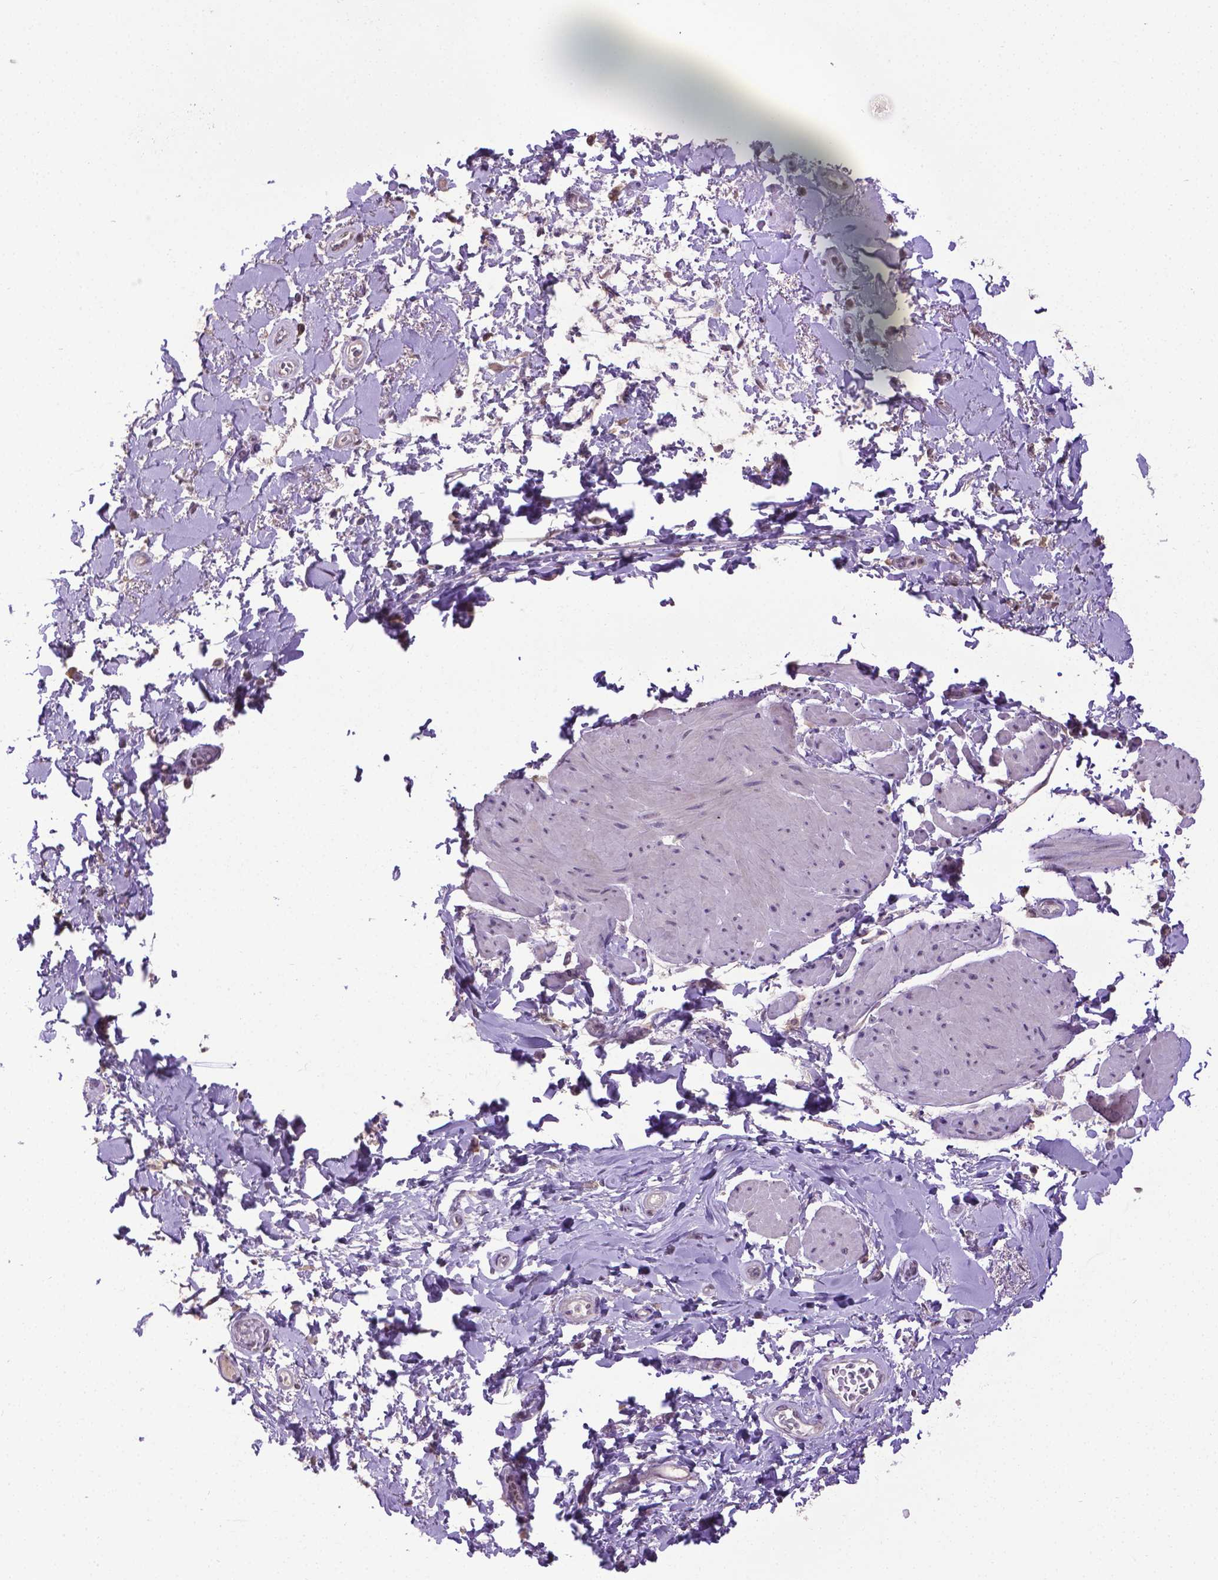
{"staining": {"intensity": "weak", "quantity": "<25%", "location": "cytoplasmic/membranous"}, "tissue": "adipose tissue", "cell_type": "Adipocytes", "image_type": "normal", "snomed": [{"axis": "morphology", "description": "Normal tissue, NOS"}, {"axis": "topography", "description": "Urinary bladder"}, {"axis": "topography", "description": "Peripheral nerve tissue"}], "caption": "Immunohistochemistry (IHC) micrograph of unremarkable adipose tissue: adipose tissue stained with DAB (3,3'-diaminobenzidine) exhibits no significant protein expression in adipocytes.", "gene": "CPM", "patient": {"sex": "female", "age": 60}}